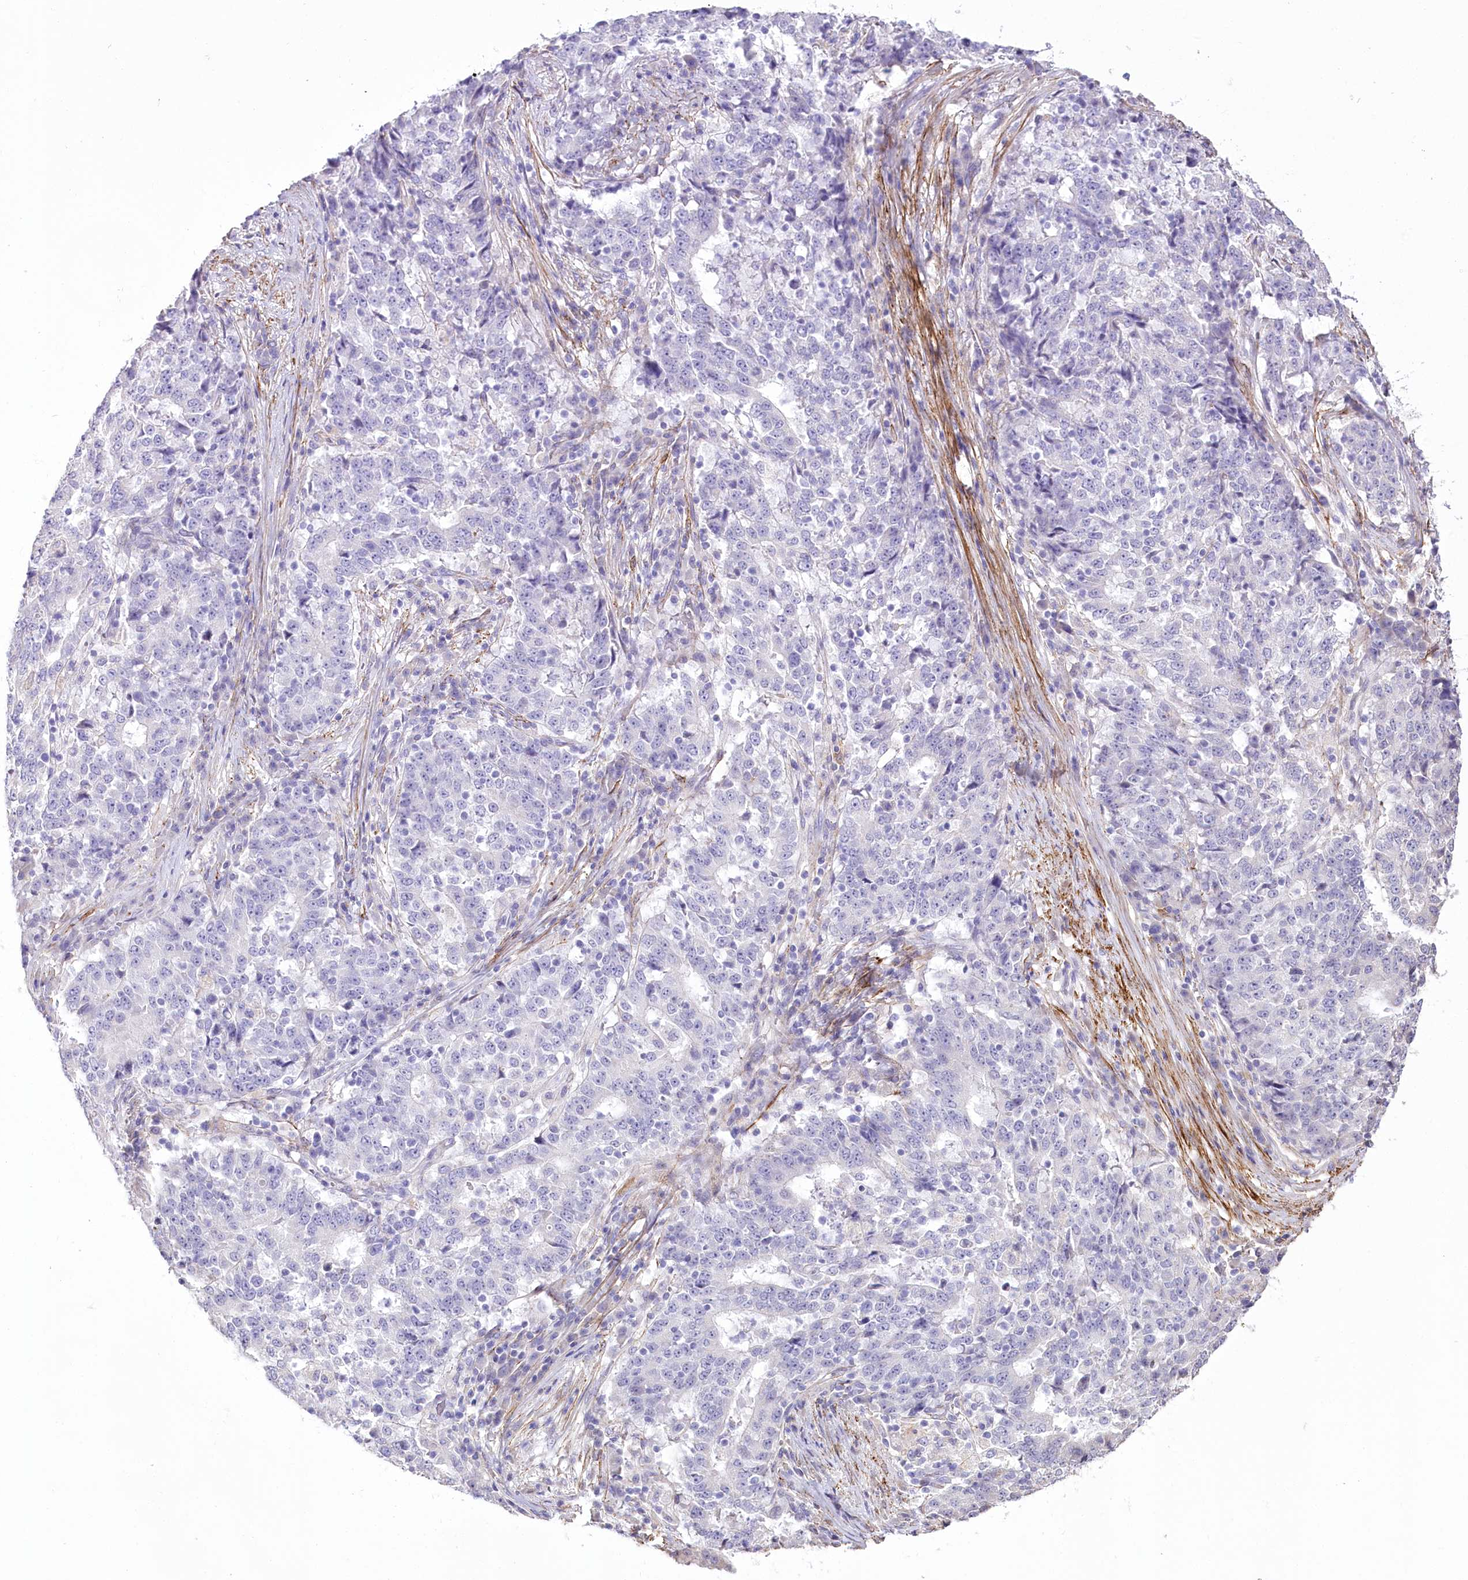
{"staining": {"intensity": "negative", "quantity": "none", "location": "none"}, "tissue": "stomach cancer", "cell_type": "Tumor cells", "image_type": "cancer", "snomed": [{"axis": "morphology", "description": "Adenocarcinoma, NOS"}, {"axis": "topography", "description": "Stomach"}], "caption": "DAB (3,3'-diaminobenzidine) immunohistochemical staining of human stomach adenocarcinoma demonstrates no significant positivity in tumor cells. (Stains: DAB immunohistochemistry (IHC) with hematoxylin counter stain, Microscopy: brightfield microscopy at high magnification).", "gene": "SYNPO2", "patient": {"sex": "male", "age": 59}}